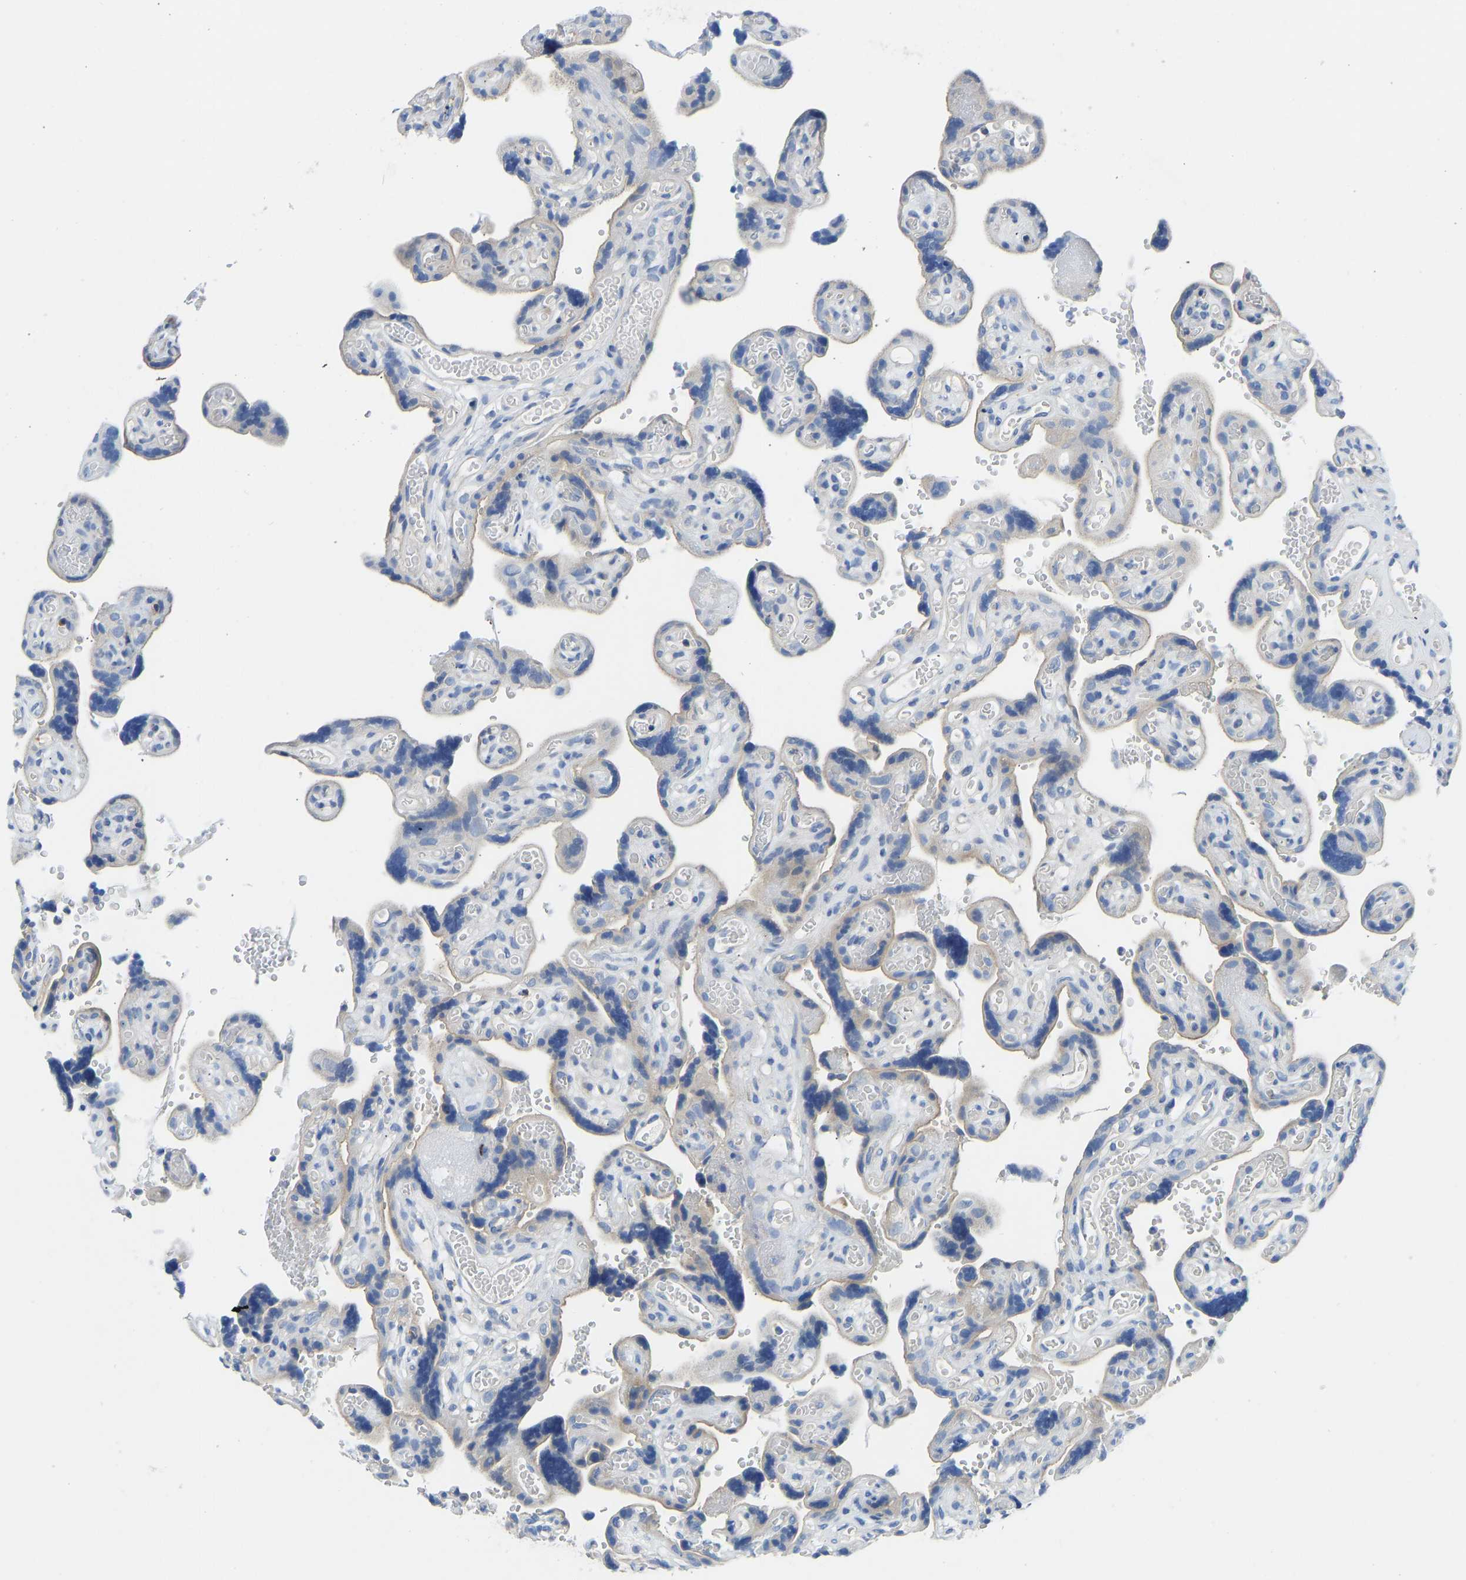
{"staining": {"intensity": "weak", "quantity": "<25%", "location": "cytoplasmic/membranous"}, "tissue": "placenta", "cell_type": "Decidual cells", "image_type": "normal", "snomed": [{"axis": "morphology", "description": "Normal tissue, NOS"}, {"axis": "topography", "description": "Placenta"}], "caption": "This is a photomicrograph of IHC staining of benign placenta, which shows no staining in decidual cells.", "gene": "PPP3CA", "patient": {"sex": "female", "age": 30}}